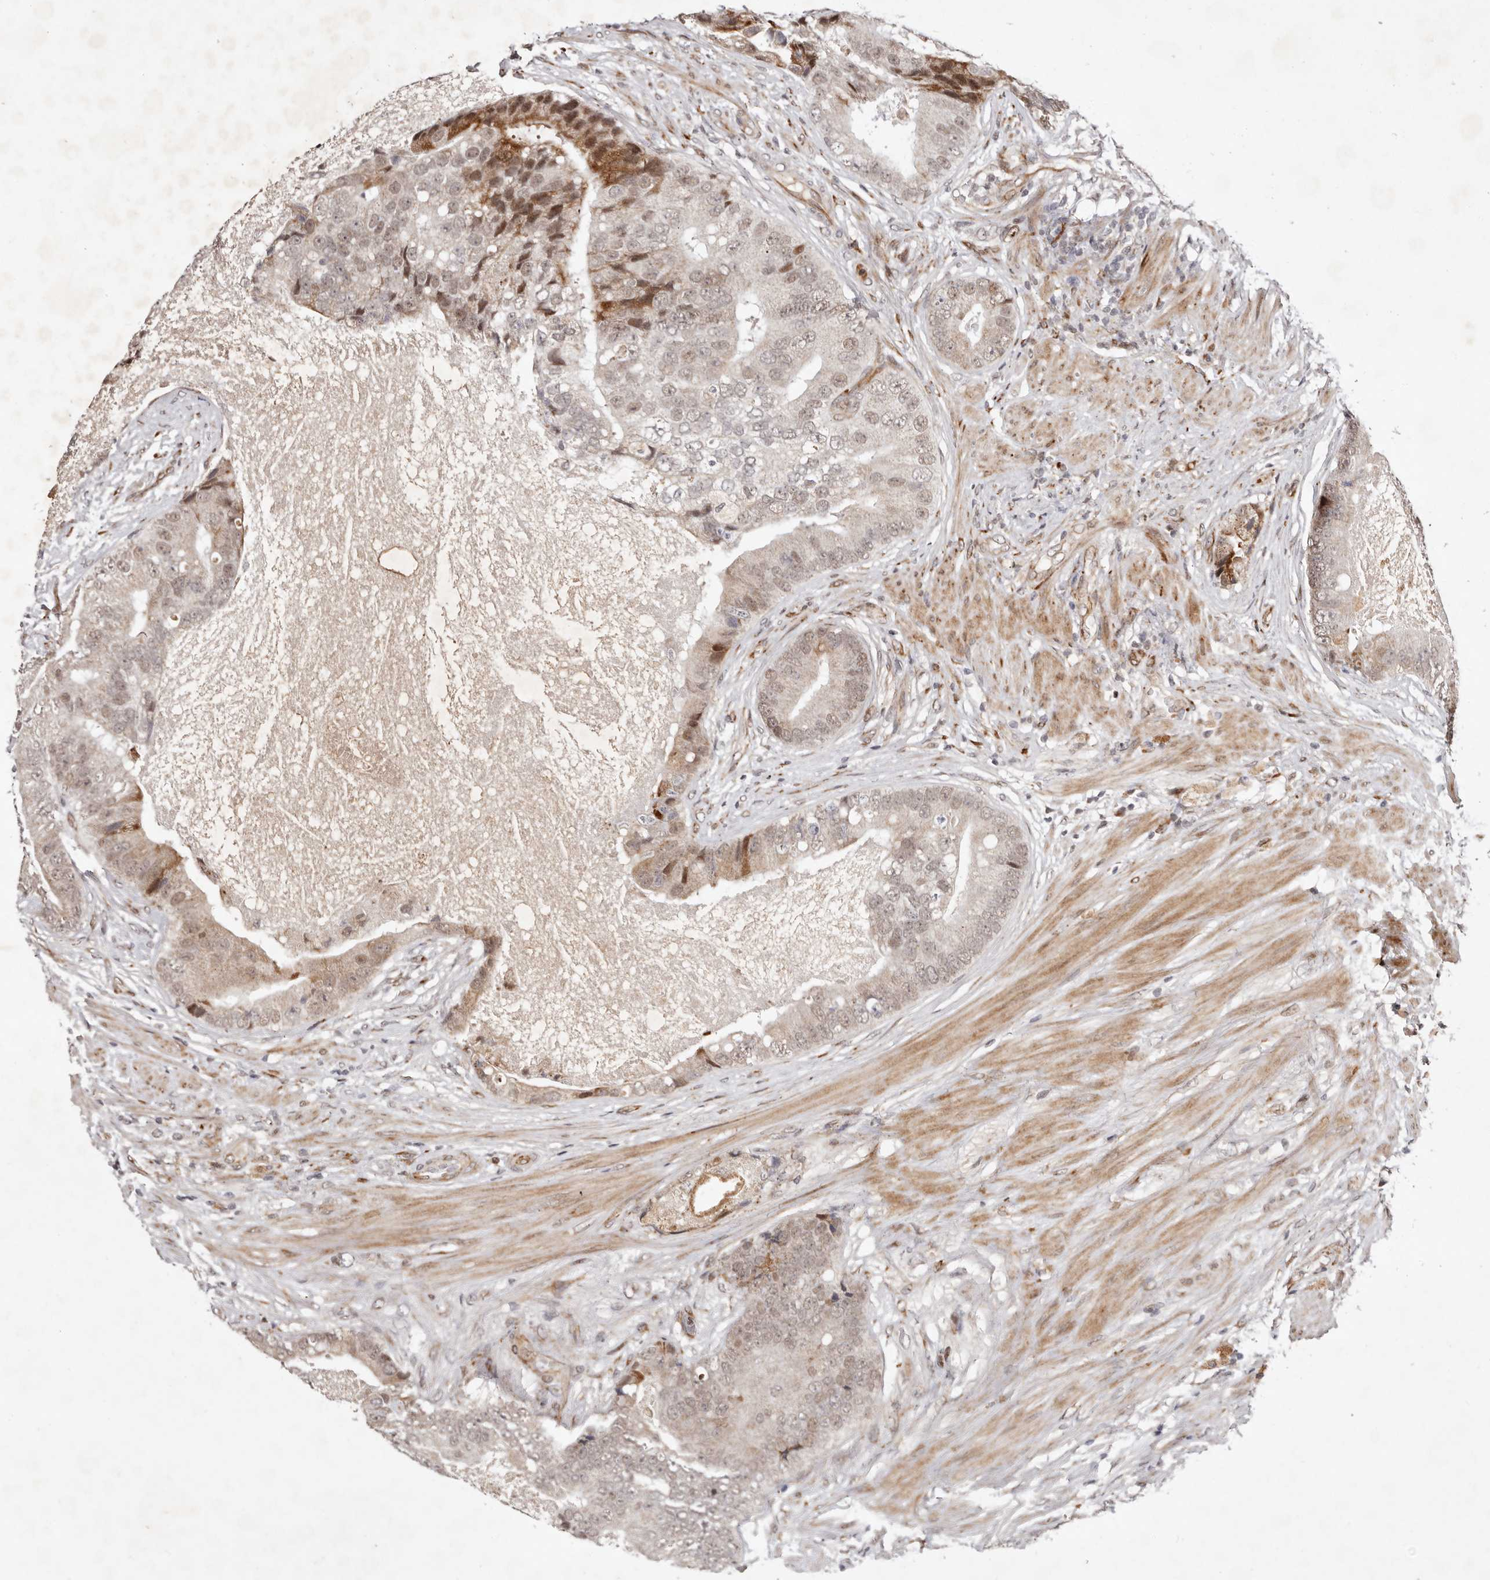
{"staining": {"intensity": "moderate", "quantity": "25%-75%", "location": "cytoplasmic/membranous,nuclear"}, "tissue": "prostate cancer", "cell_type": "Tumor cells", "image_type": "cancer", "snomed": [{"axis": "morphology", "description": "Adenocarcinoma, High grade"}, {"axis": "topography", "description": "Prostate"}], "caption": "Prostate cancer stained with a brown dye exhibits moderate cytoplasmic/membranous and nuclear positive positivity in approximately 25%-75% of tumor cells.", "gene": "BCL2L15", "patient": {"sex": "male", "age": 70}}